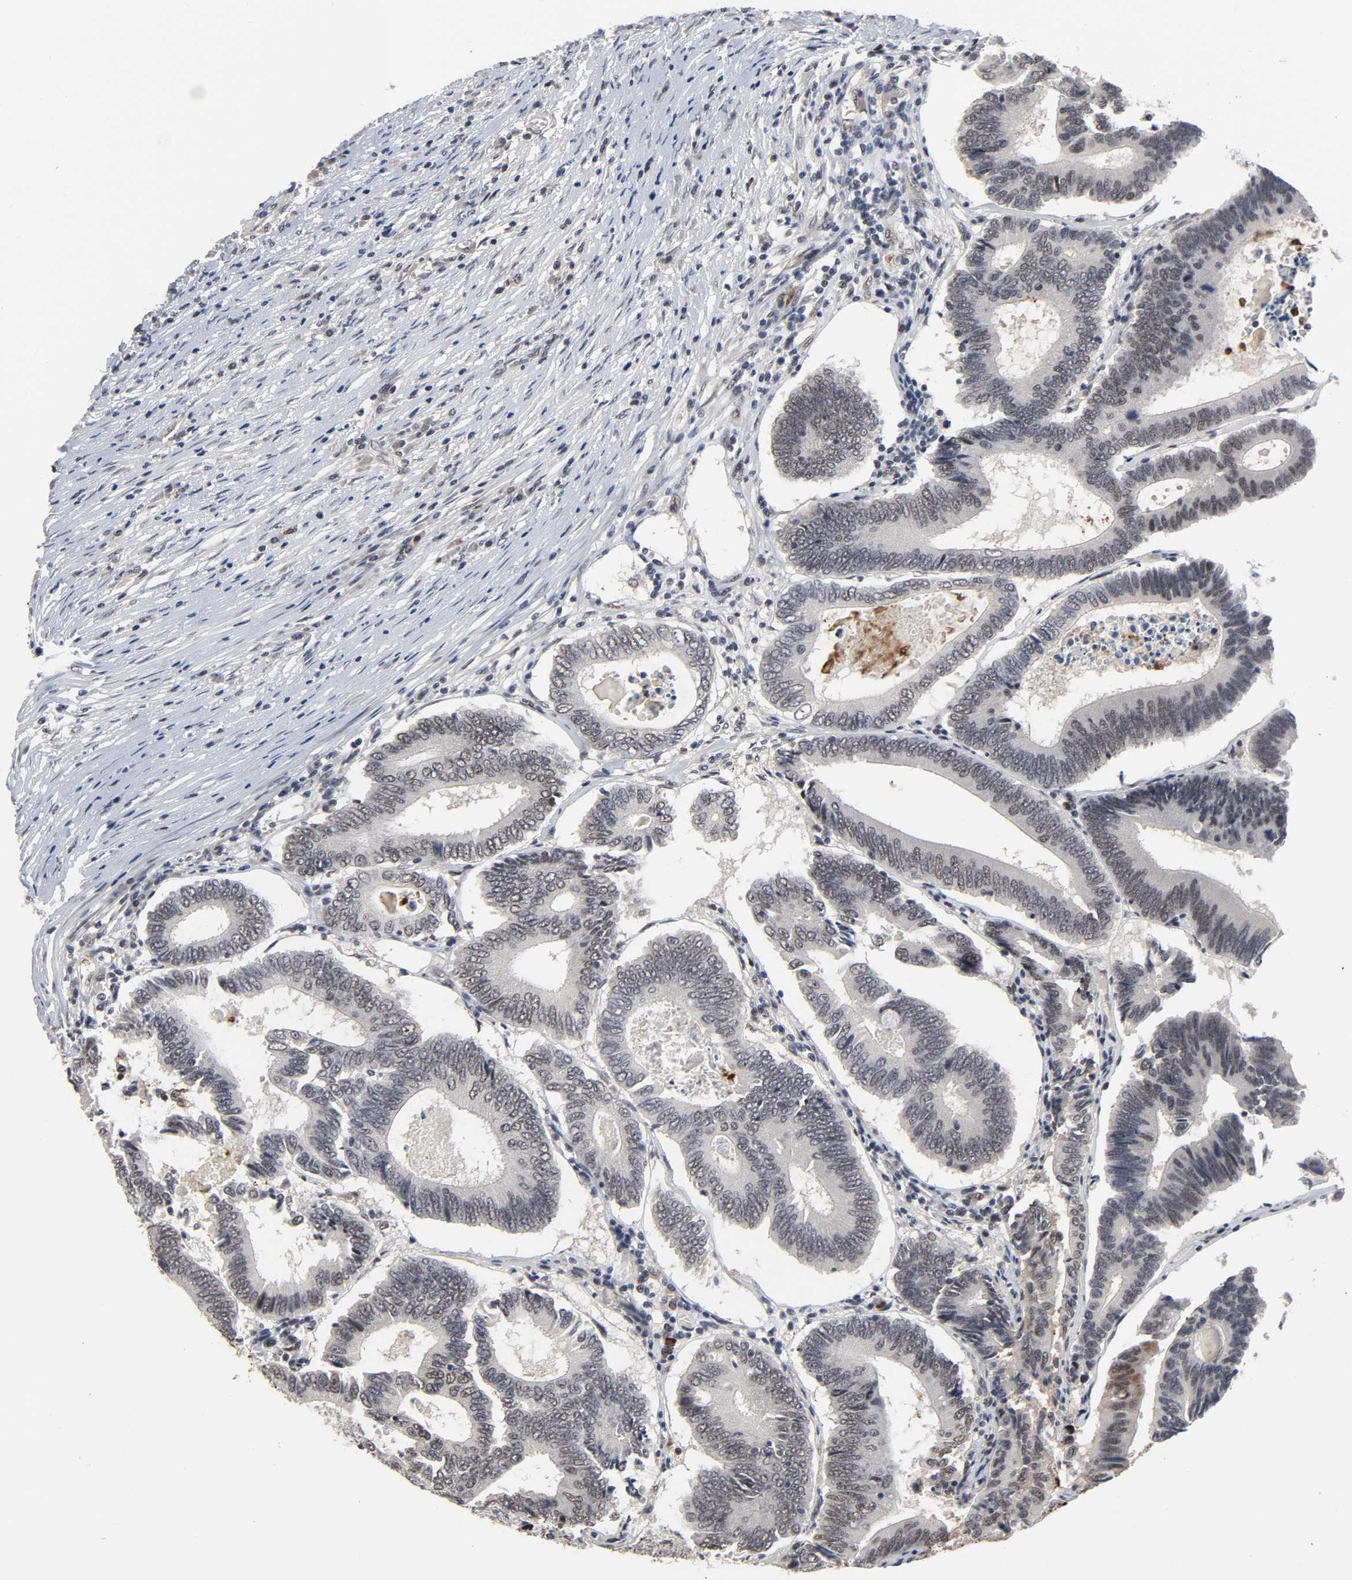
{"staining": {"intensity": "weak", "quantity": "<25%", "location": "nuclear"}, "tissue": "colorectal cancer", "cell_type": "Tumor cells", "image_type": "cancer", "snomed": [{"axis": "morphology", "description": "Adenocarcinoma, NOS"}, {"axis": "topography", "description": "Colon"}], "caption": "High power microscopy histopathology image of an immunohistochemistry (IHC) micrograph of colorectal adenocarcinoma, revealing no significant staining in tumor cells. (Stains: DAB immunohistochemistry with hematoxylin counter stain, Microscopy: brightfield microscopy at high magnification).", "gene": "RTL5", "patient": {"sex": "female", "age": 78}}